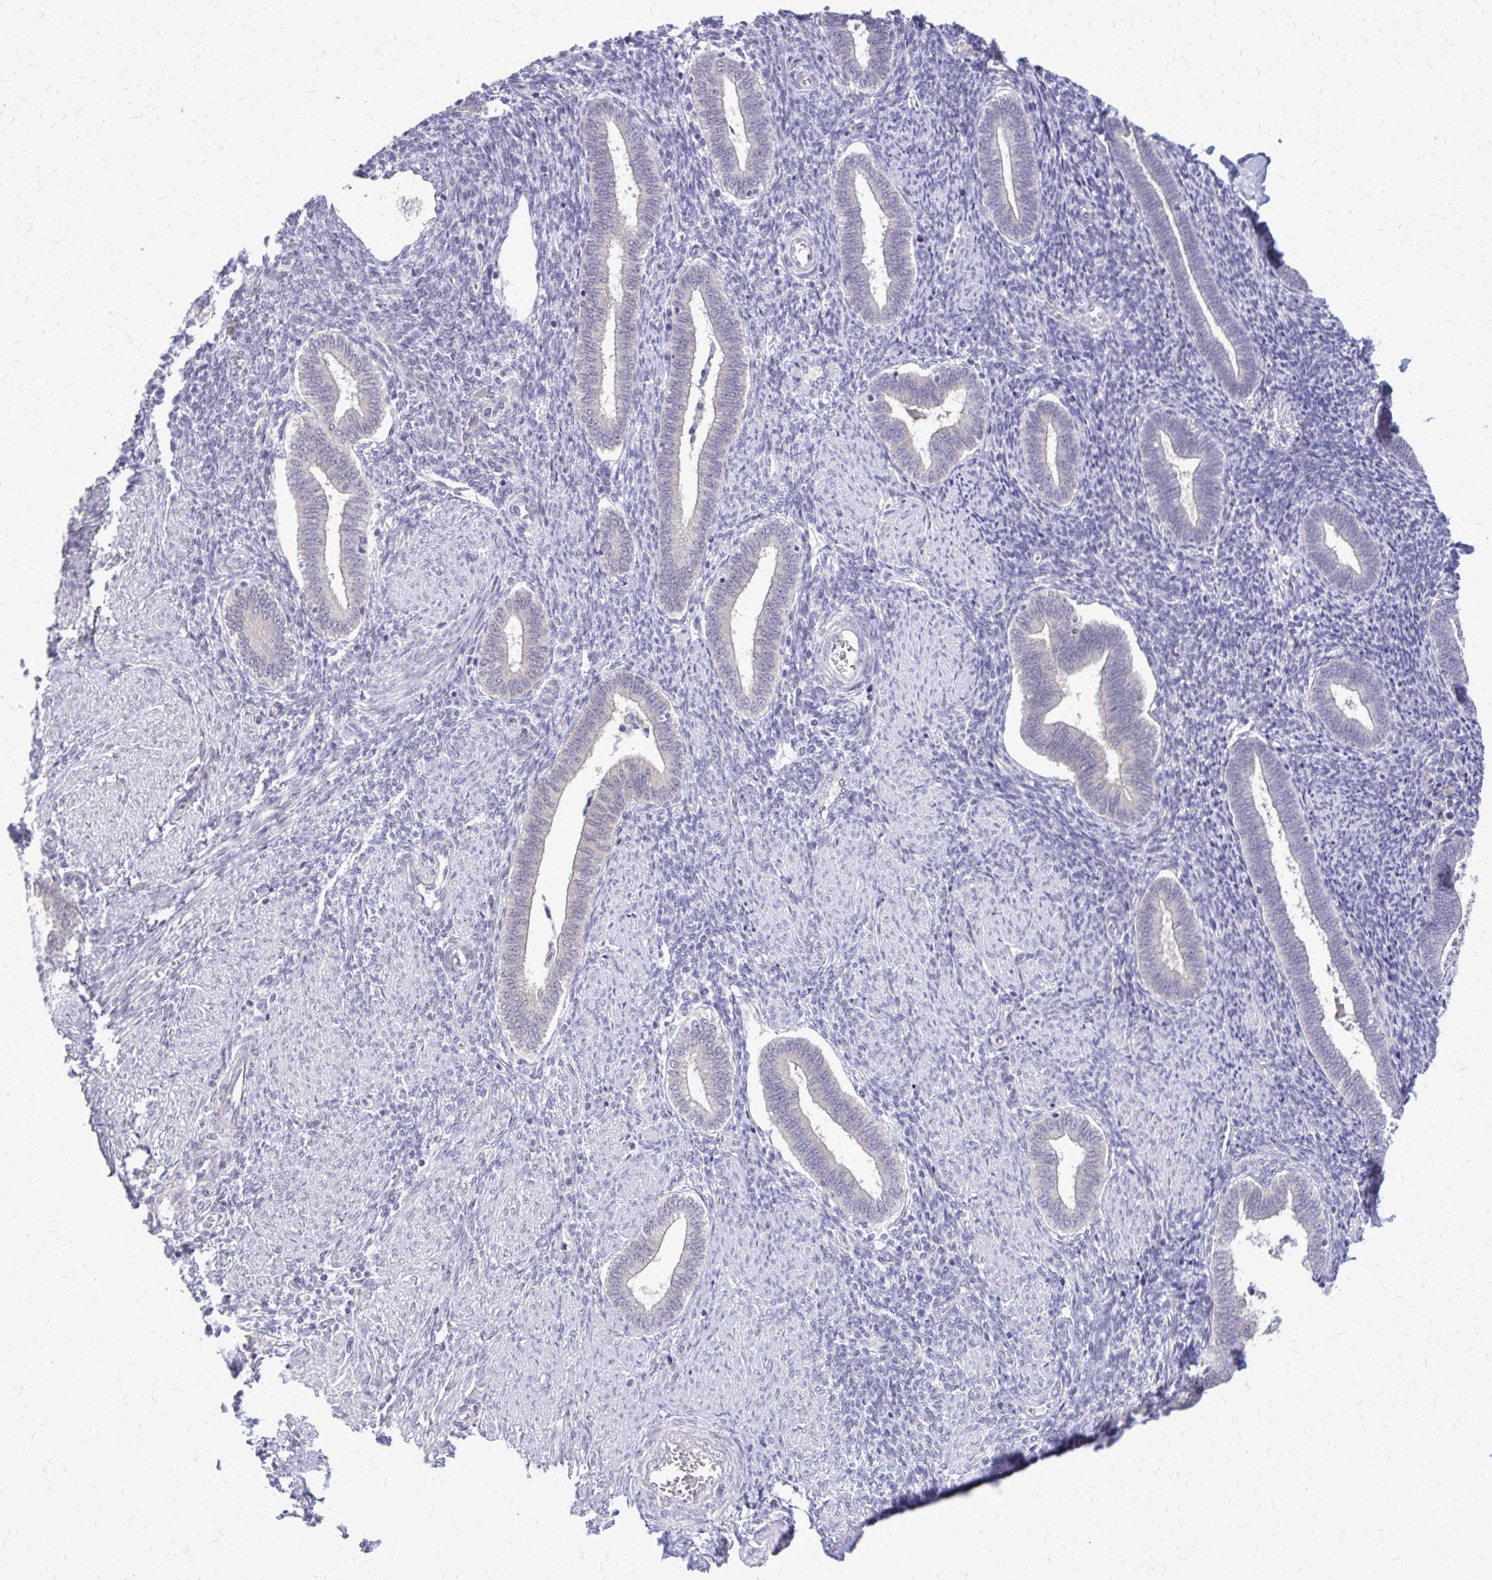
{"staining": {"intensity": "negative", "quantity": "none", "location": "none"}, "tissue": "endometrium", "cell_type": "Cells in endometrial stroma", "image_type": "normal", "snomed": [{"axis": "morphology", "description": "Normal tissue, NOS"}, {"axis": "topography", "description": "Endometrium"}], "caption": "Histopathology image shows no significant protein positivity in cells in endometrial stroma of benign endometrium.", "gene": "PLCB1", "patient": {"sex": "female", "age": 42}}